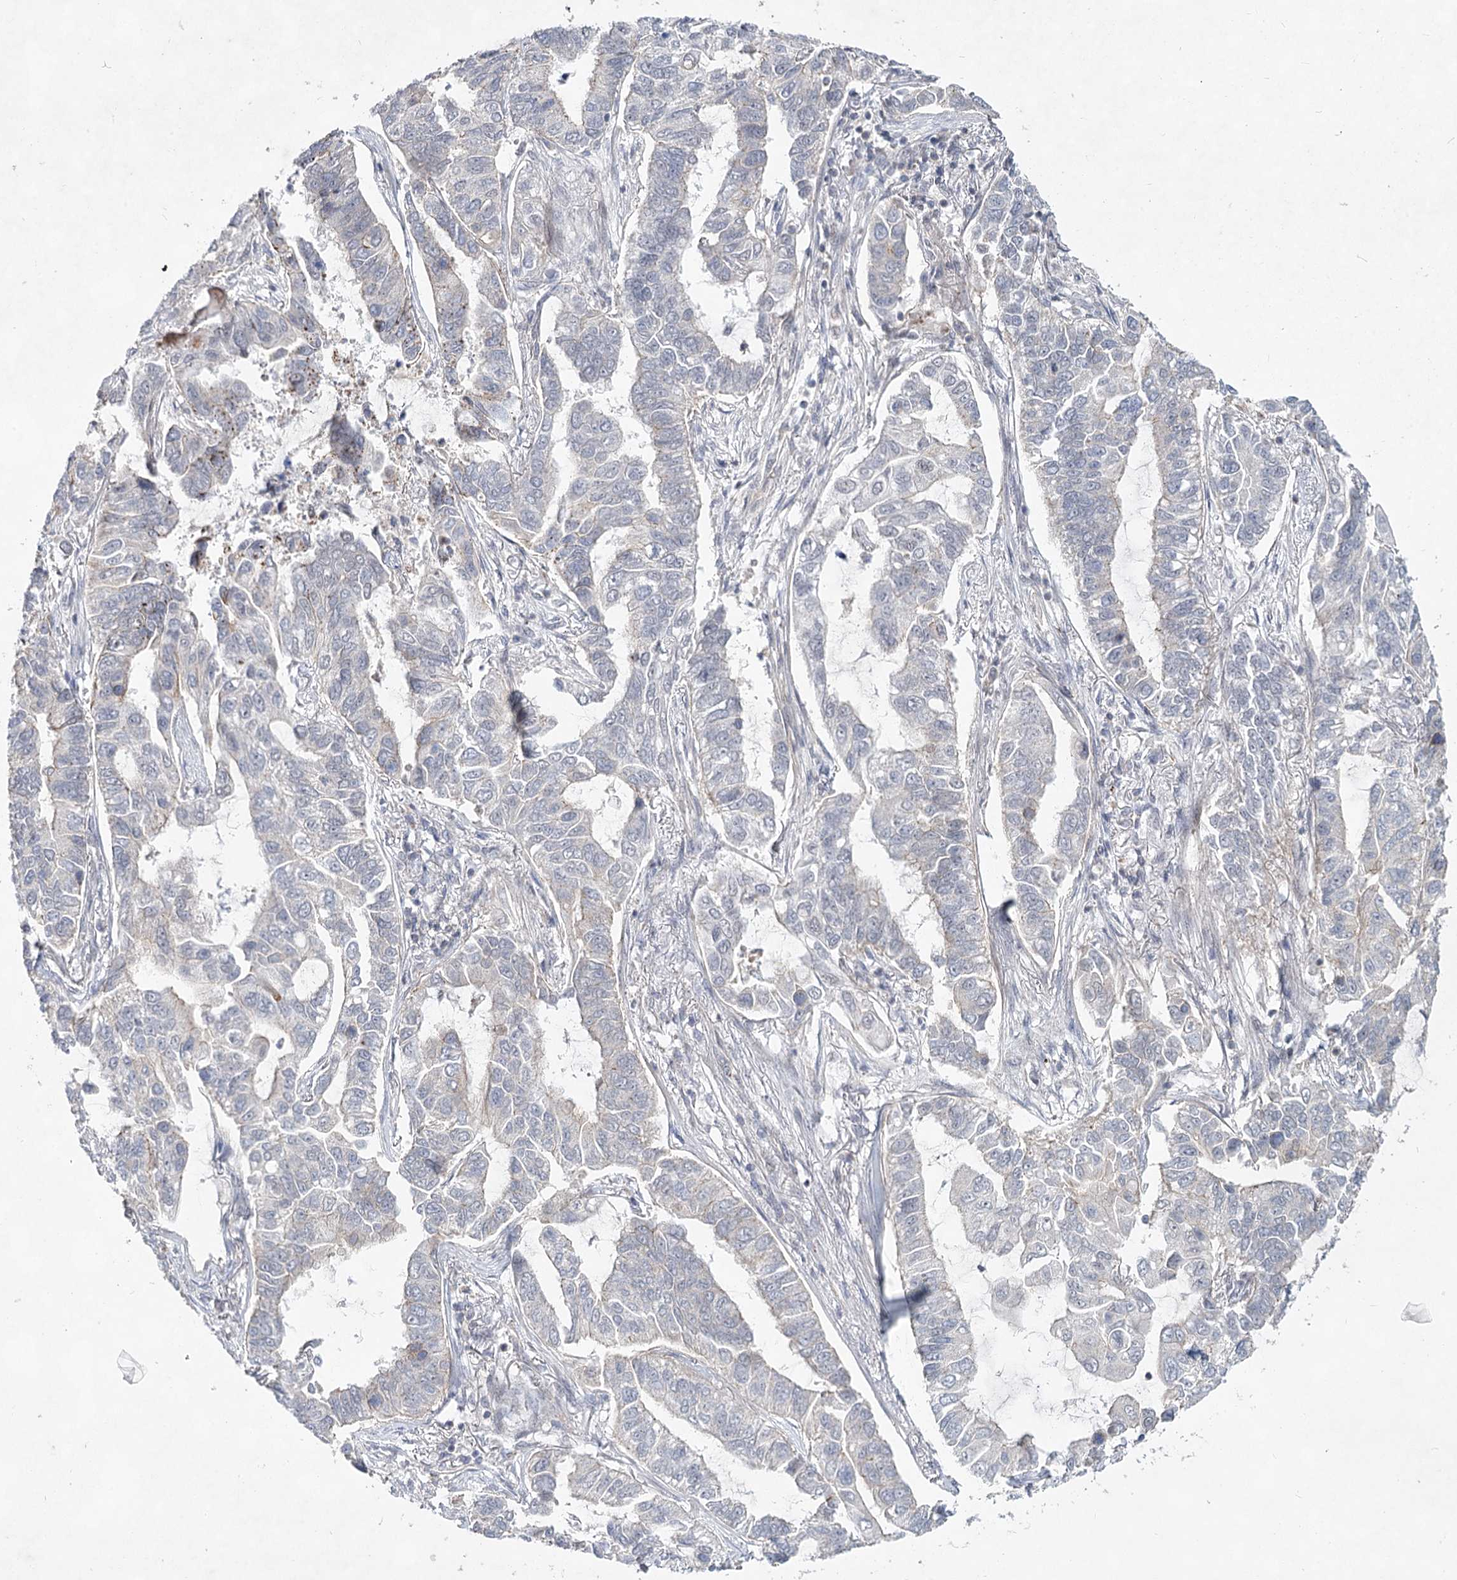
{"staining": {"intensity": "negative", "quantity": "none", "location": "none"}, "tissue": "lung cancer", "cell_type": "Tumor cells", "image_type": "cancer", "snomed": [{"axis": "morphology", "description": "Adenocarcinoma, NOS"}, {"axis": "topography", "description": "Lung"}], "caption": "Lung adenocarcinoma was stained to show a protein in brown. There is no significant staining in tumor cells.", "gene": "ATL2", "patient": {"sex": "male", "age": 64}}